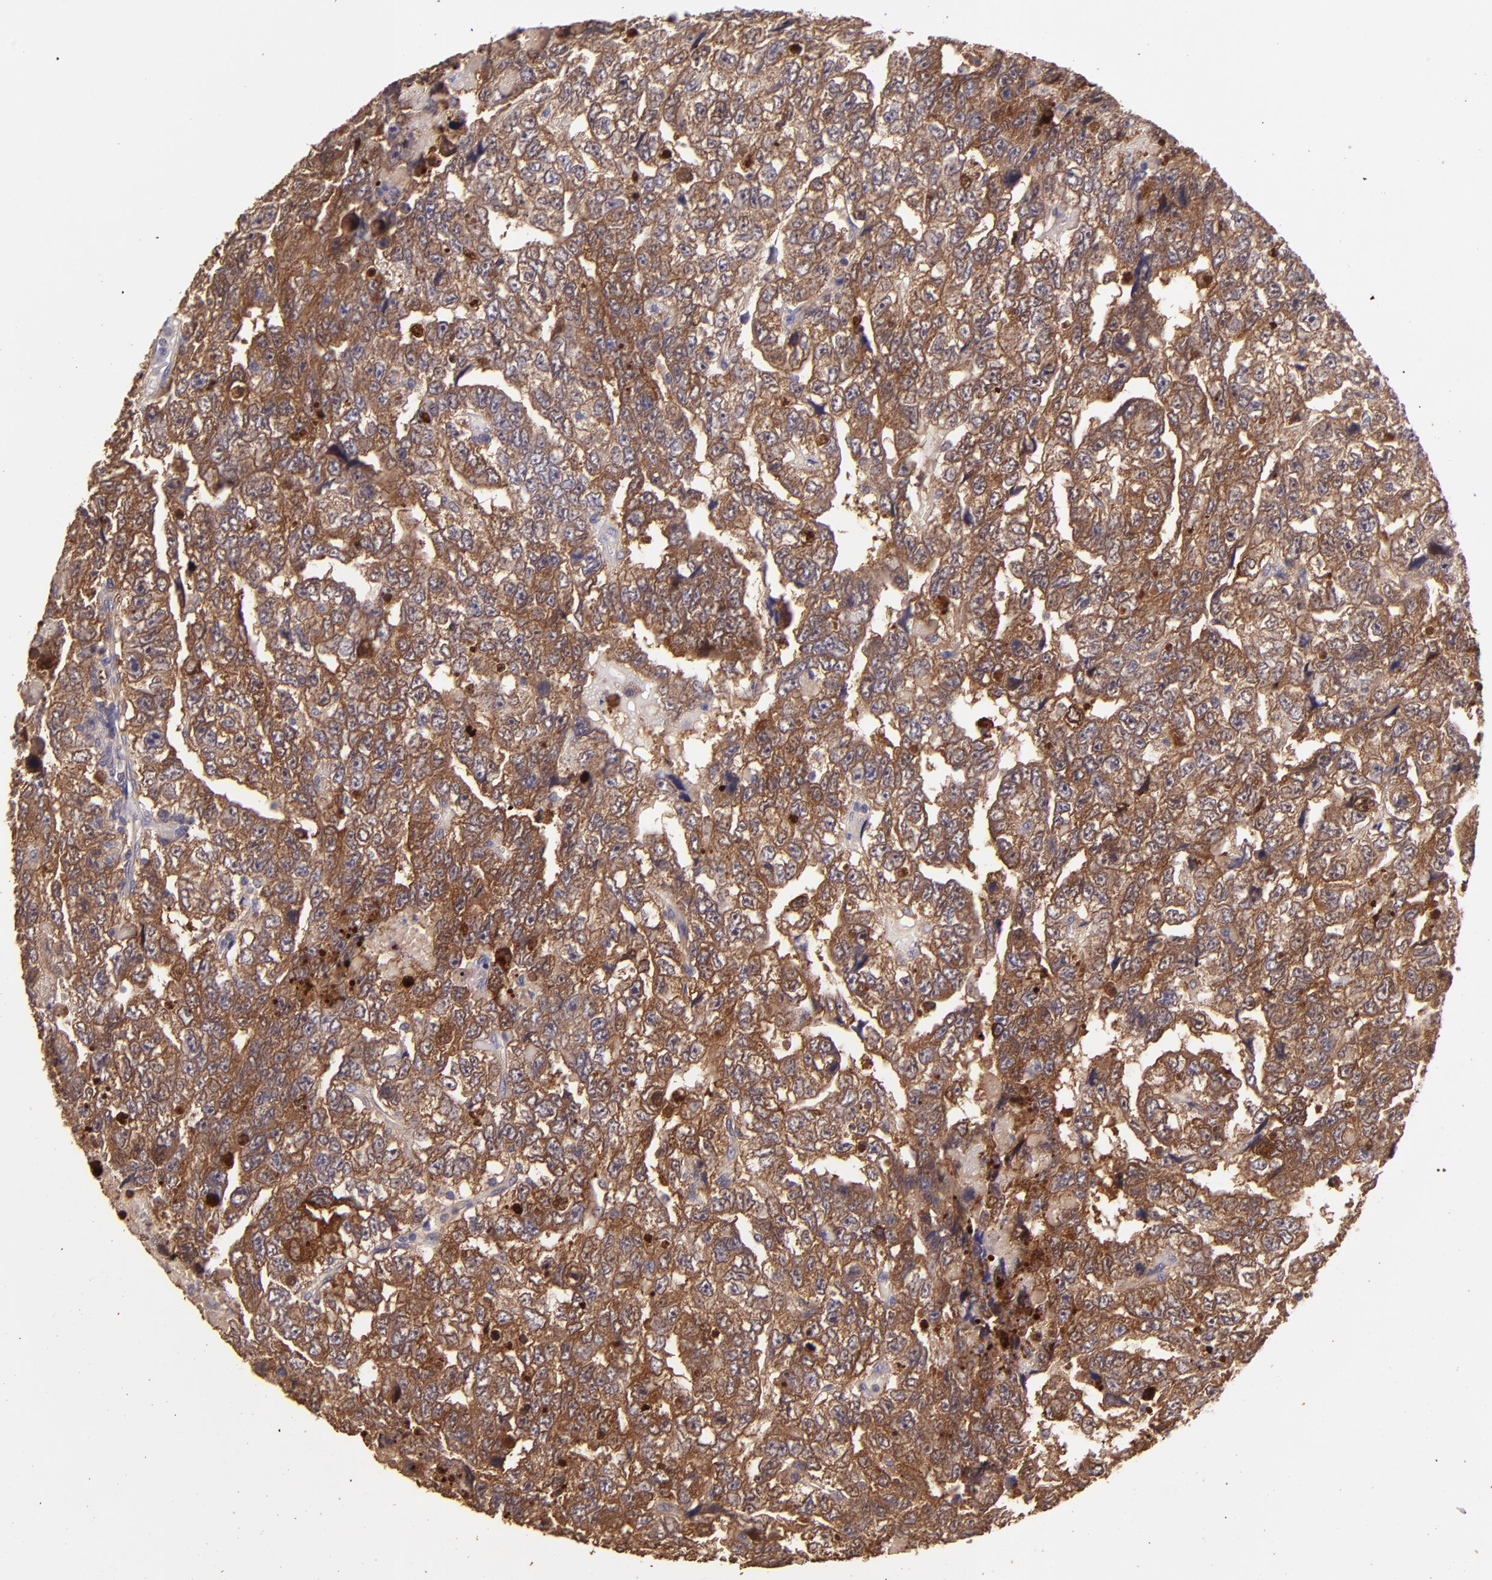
{"staining": {"intensity": "strong", "quantity": ">75%", "location": "cytoplasmic/membranous"}, "tissue": "testis cancer", "cell_type": "Tumor cells", "image_type": "cancer", "snomed": [{"axis": "morphology", "description": "Carcinoma, Embryonal, NOS"}, {"axis": "topography", "description": "Testis"}], "caption": "The immunohistochemical stain shows strong cytoplasmic/membranous positivity in tumor cells of testis embryonal carcinoma tissue.", "gene": "PAPPA", "patient": {"sex": "male", "age": 36}}